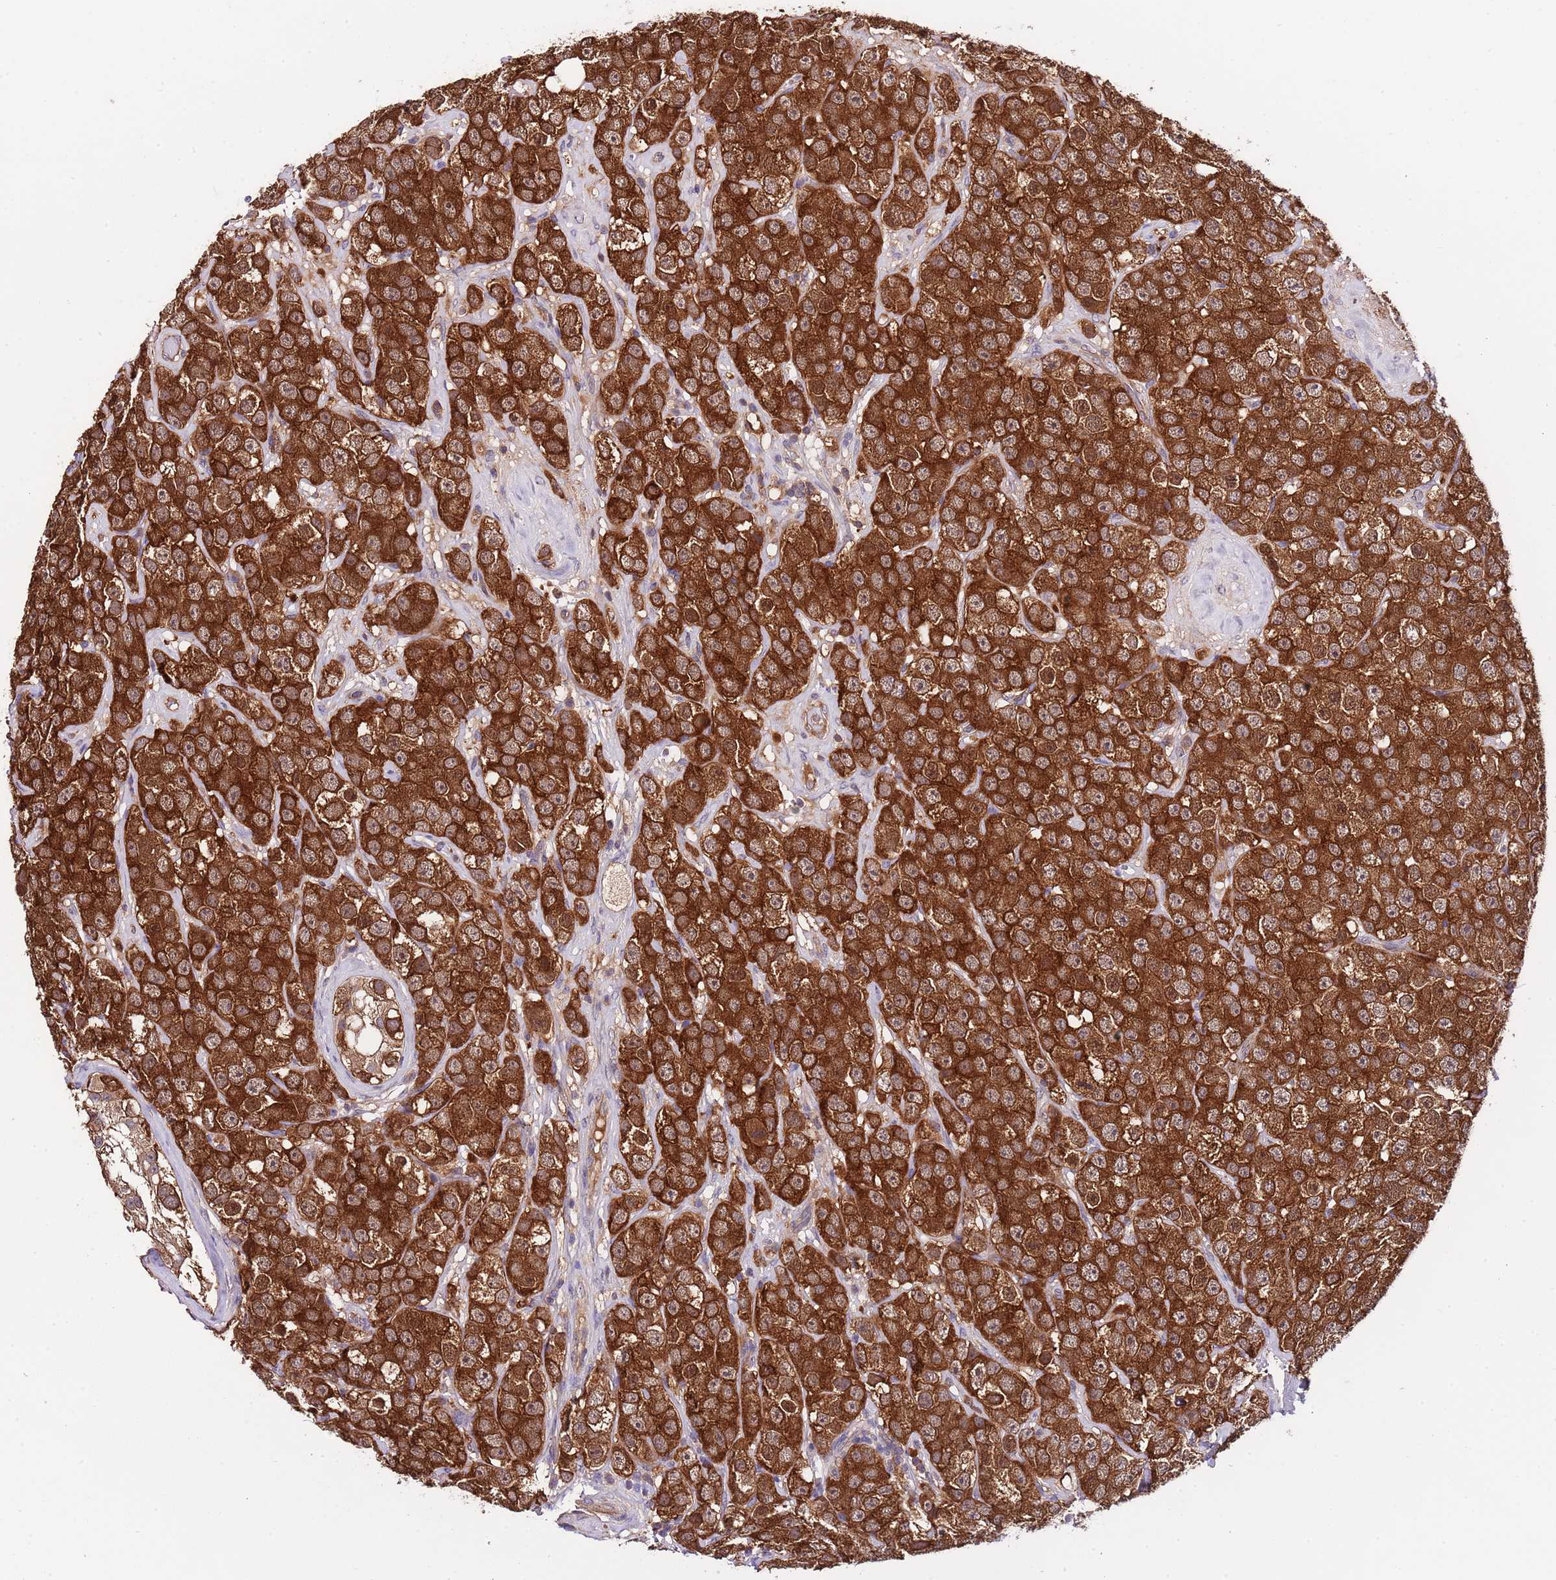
{"staining": {"intensity": "strong", "quantity": ">75%", "location": "cytoplasmic/membranous"}, "tissue": "testis cancer", "cell_type": "Tumor cells", "image_type": "cancer", "snomed": [{"axis": "morphology", "description": "Seminoma, NOS"}, {"axis": "topography", "description": "Testis"}], "caption": "A high-resolution histopathology image shows IHC staining of seminoma (testis), which shows strong cytoplasmic/membranous expression in about >75% of tumor cells.", "gene": "DONSON", "patient": {"sex": "male", "age": 28}}